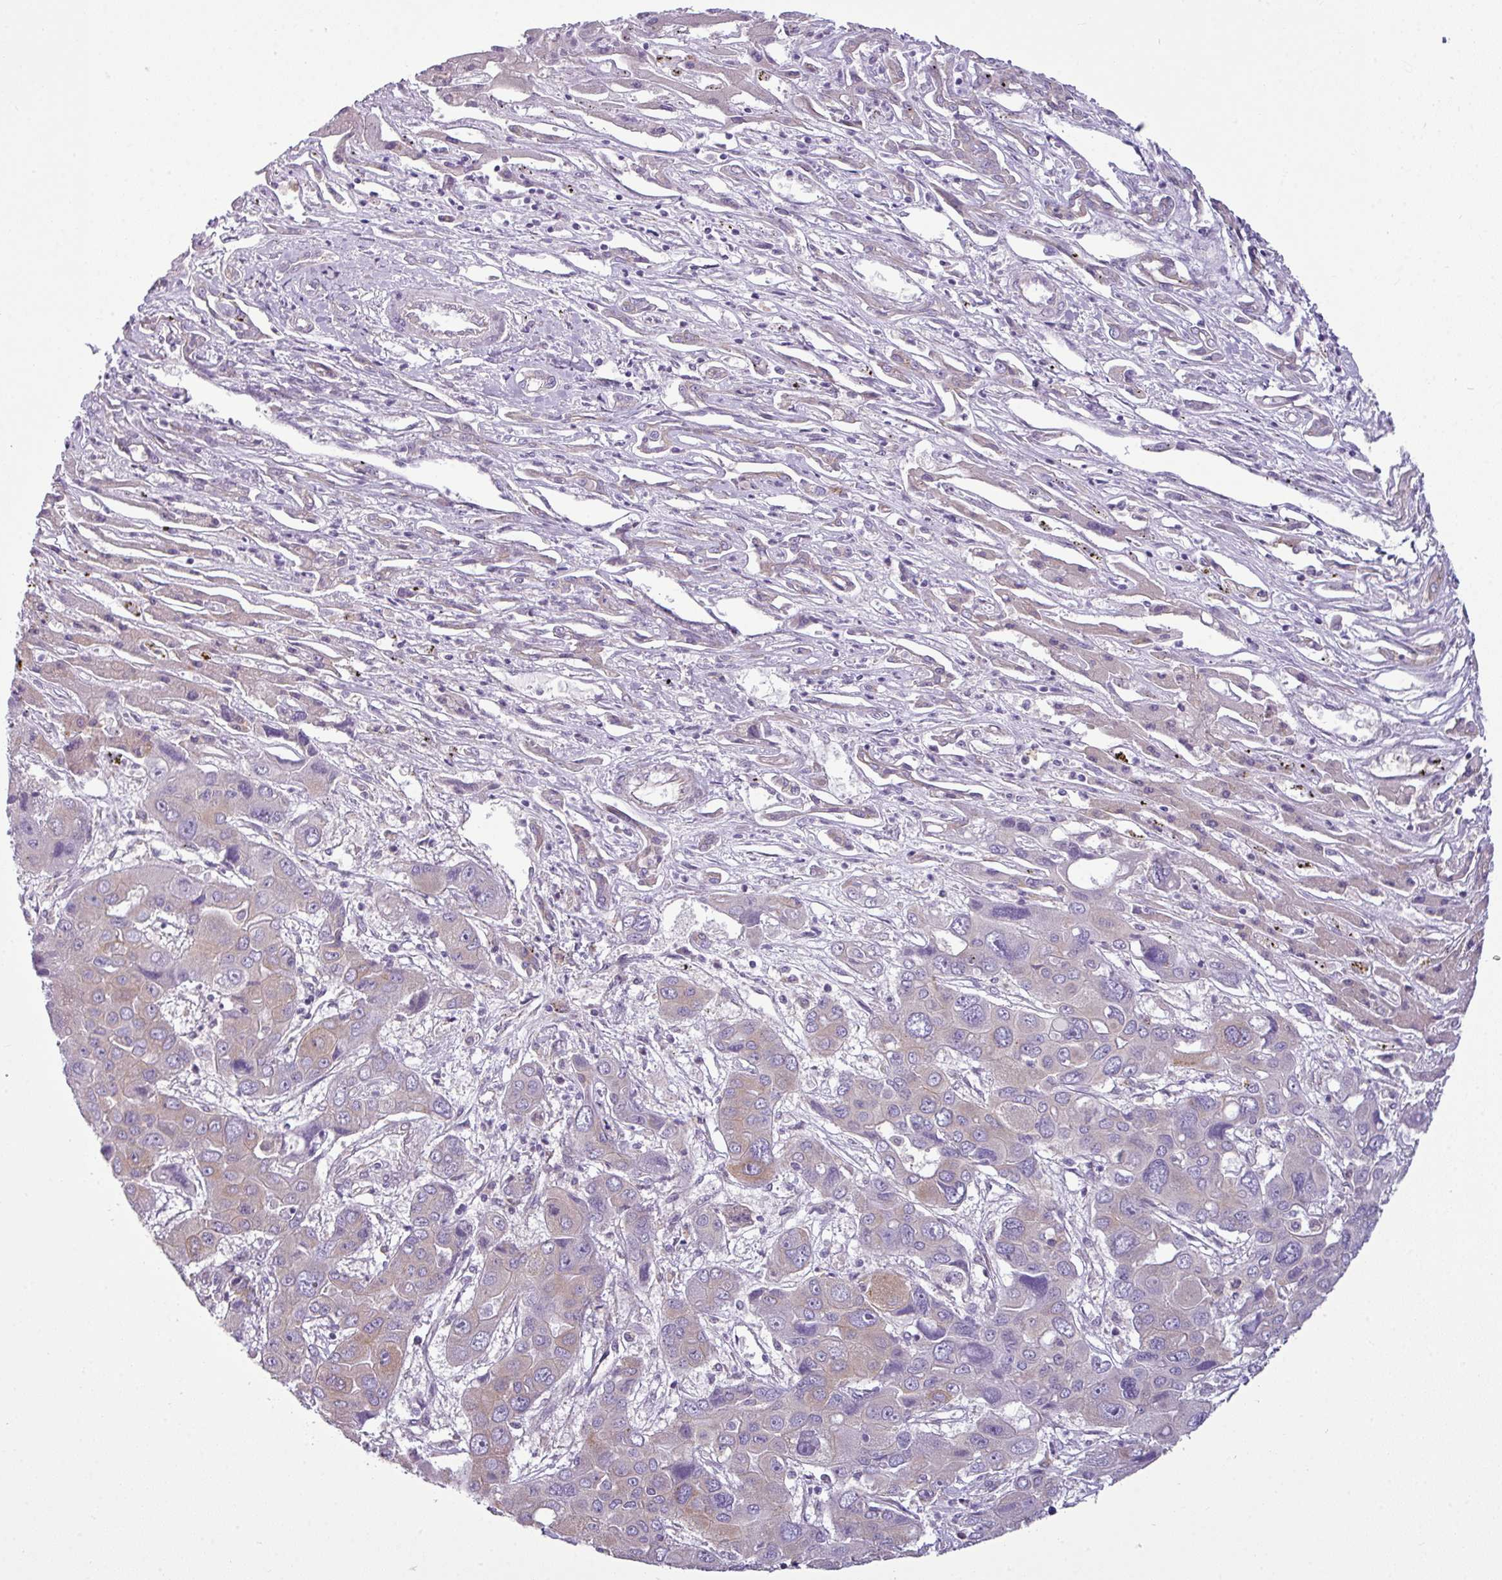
{"staining": {"intensity": "moderate", "quantity": "25%-75%", "location": "cytoplasmic/membranous"}, "tissue": "liver cancer", "cell_type": "Tumor cells", "image_type": "cancer", "snomed": [{"axis": "morphology", "description": "Cholangiocarcinoma"}, {"axis": "topography", "description": "Liver"}], "caption": "Immunohistochemical staining of human liver cholangiocarcinoma exhibits medium levels of moderate cytoplasmic/membranous positivity in about 25%-75% of tumor cells. The staining was performed using DAB, with brown indicating positive protein expression. Nuclei are stained blue with hematoxylin.", "gene": "TOR1AIP2", "patient": {"sex": "male", "age": 67}}